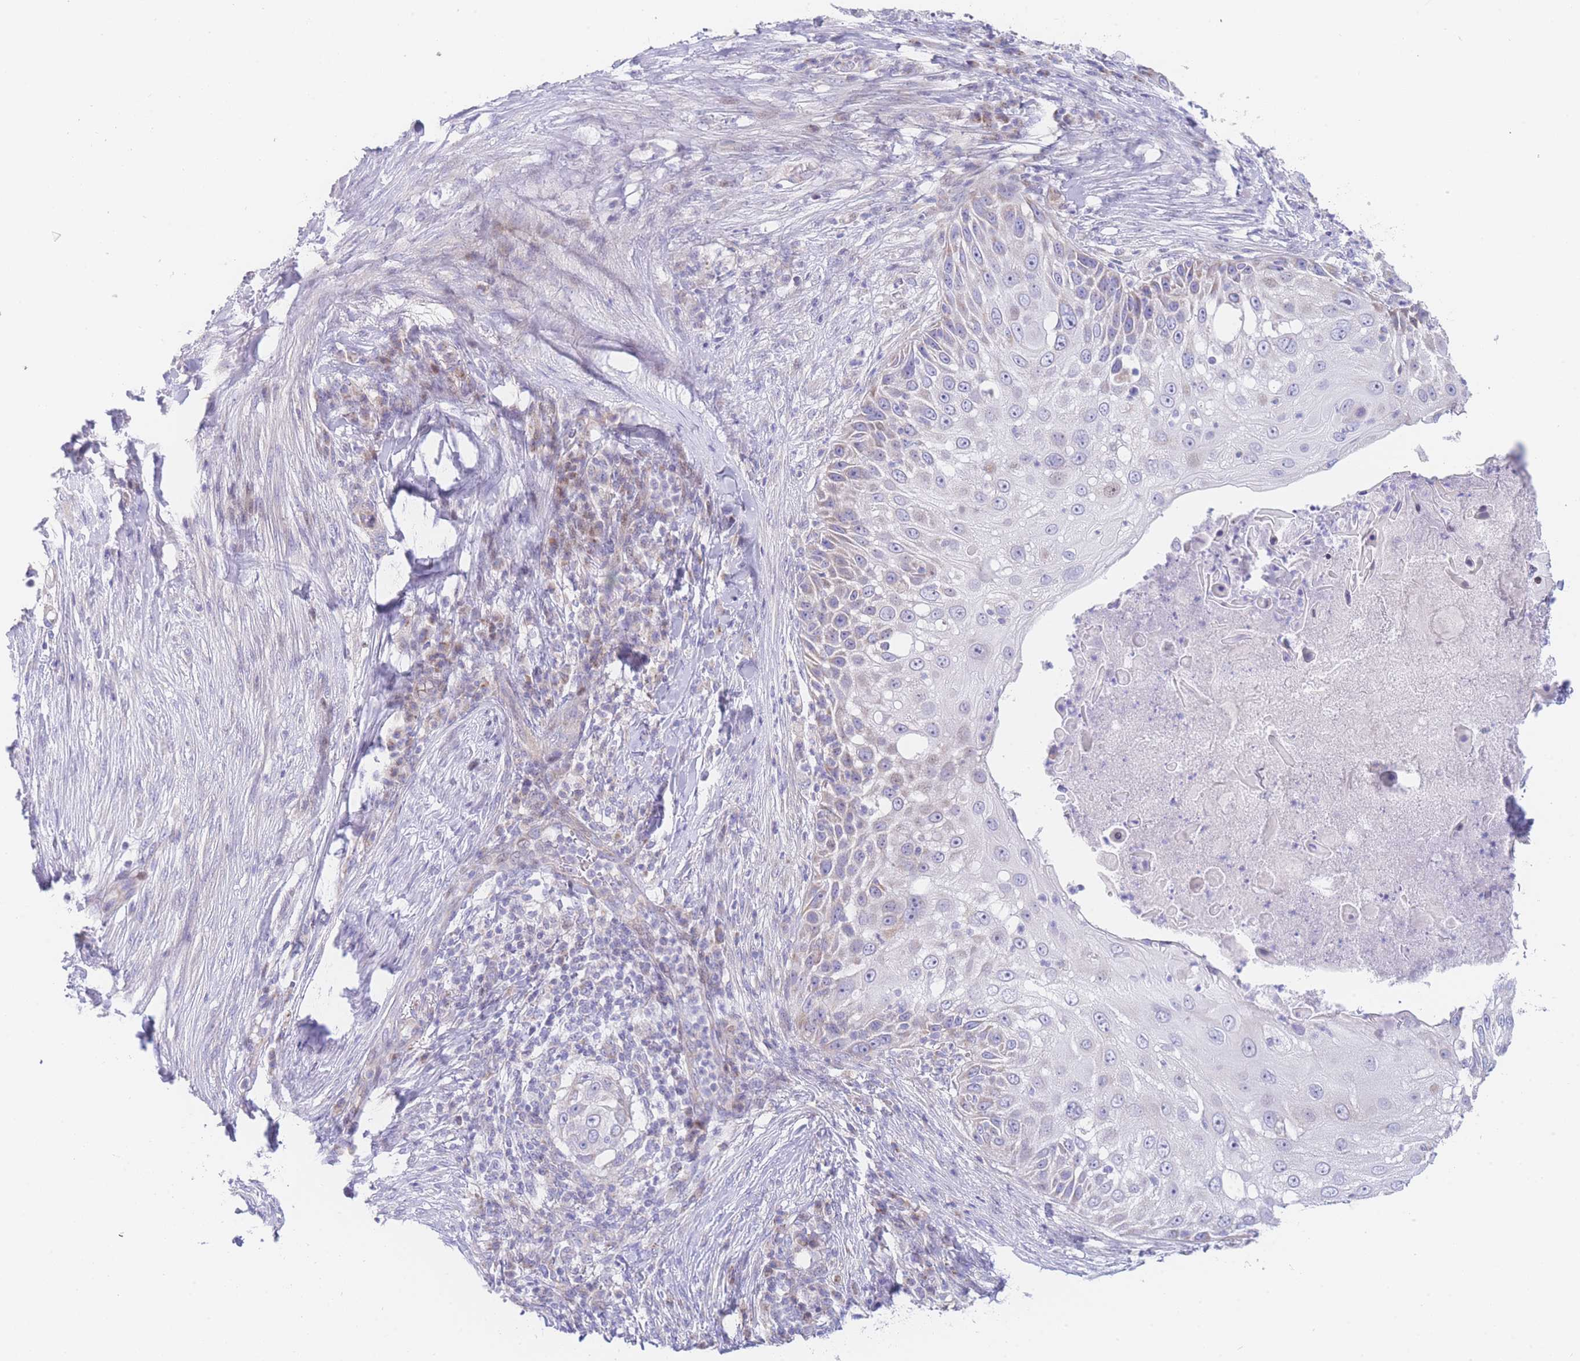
{"staining": {"intensity": "negative", "quantity": "none", "location": "none"}, "tissue": "skin cancer", "cell_type": "Tumor cells", "image_type": "cancer", "snomed": [{"axis": "morphology", "description": "Squamous cell carcinoma, NOS"}, {"axis": "topography", "description": "Skin"}], "caption": "The histopathology image reveals no staining of tumor cells in skin cancer (squamous cell carcinoma).", "gene": "GPAM", "patient": {"sex": "female", "age": 44}}